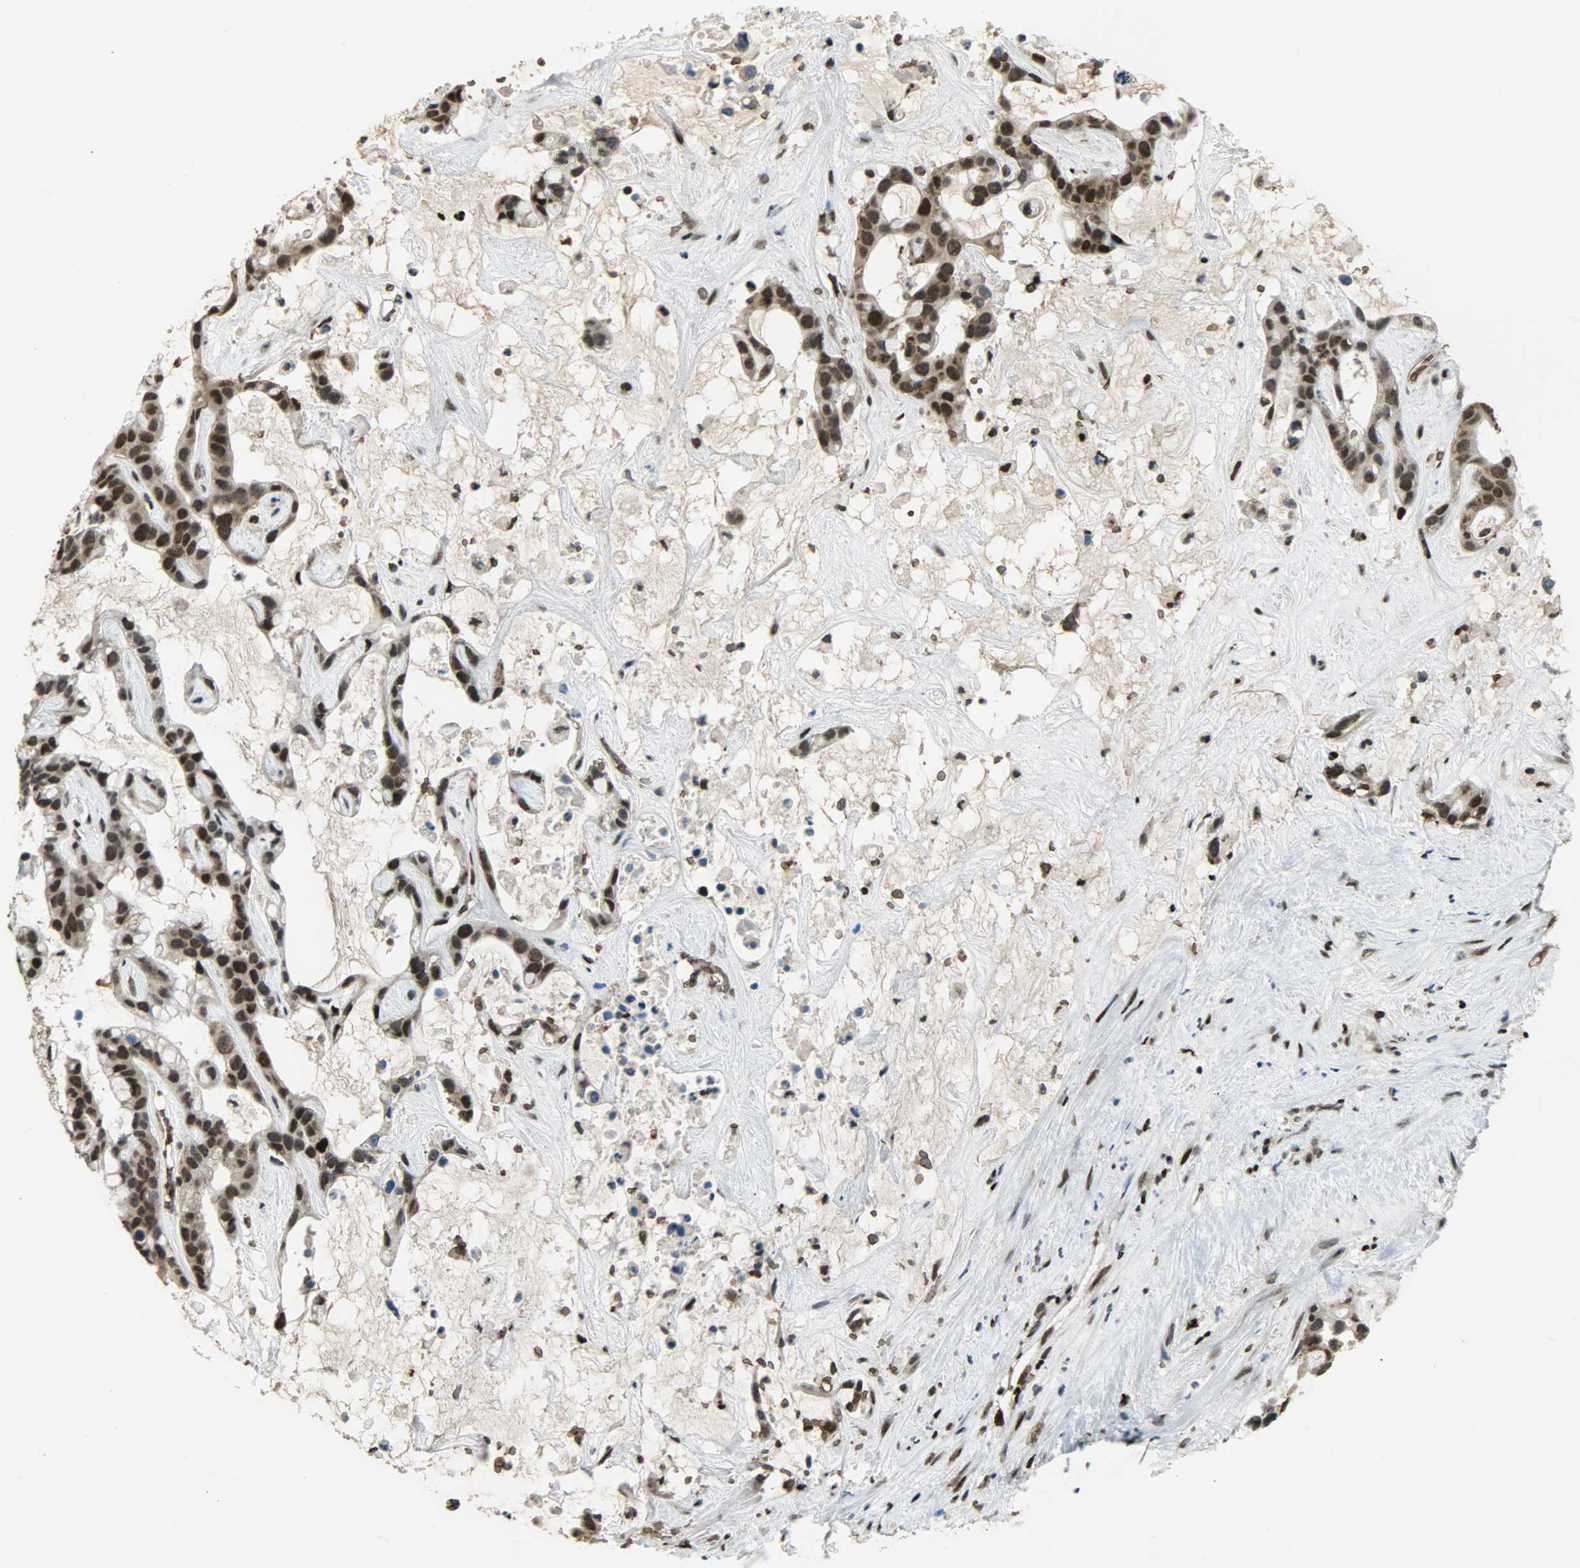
{"staining": {"intensity": "strong", "quantity": ">75%", "location": "cytoplasmic/membranous,nuclear"}, "tissue": "liver cancer", "cell_type": "Tumor cells", "image_type": "cancer", "snomed": [{"axis": "morphology", "description": "Cholangiocarcinoma"}, {"axis": "topography", "description": "Liver"}], "caption": "Immunohistochemical staining of human liver cancer (cholangiocarcinoma) exhibits strong cytoplasmic/membranous and nuclear protein positivity in approximately >75% of tumor cells.", "gene": "SNAI1", "patient": {"sex": "female", "age": 65}}